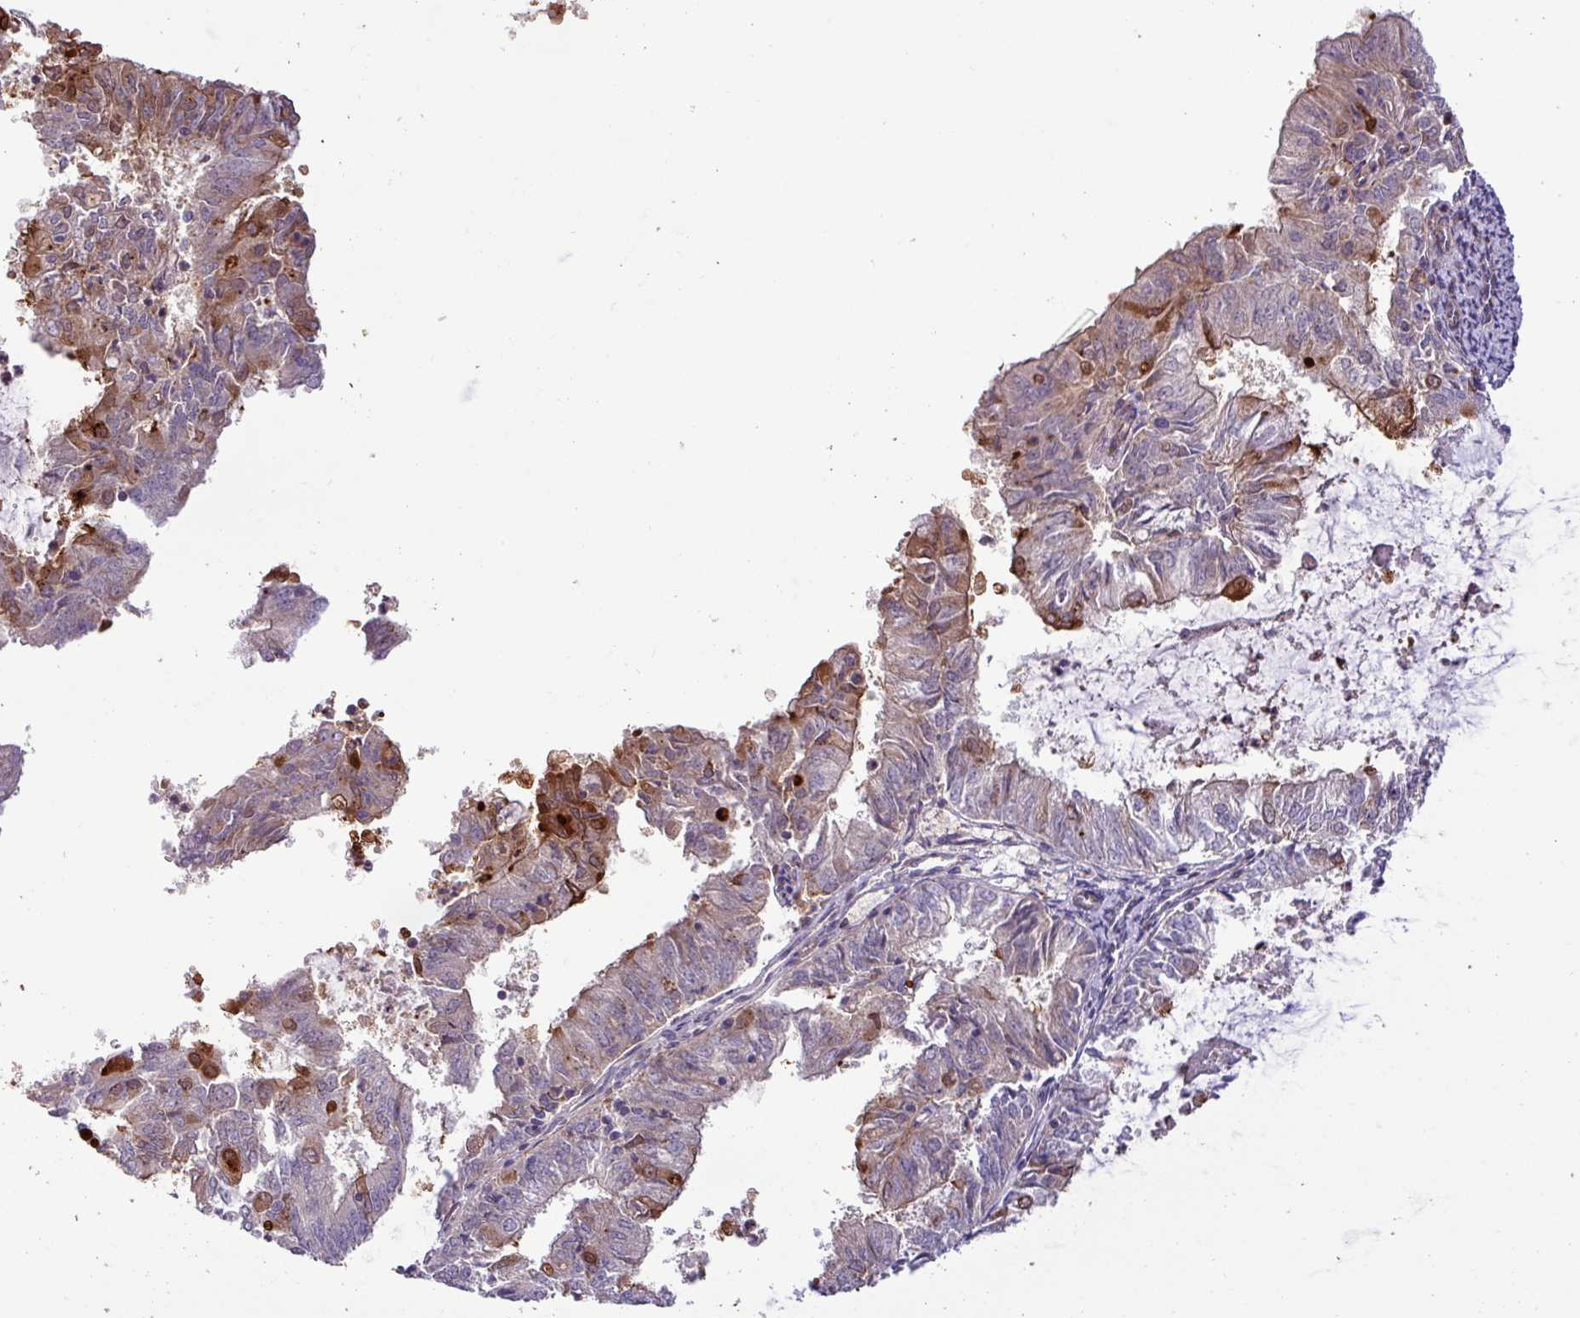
{"staining": {"intensity": "moderate", "quantity": "<25%", "location": "cytoplasmic/membranous,nuclear"}, "tissue": "endometrial cancer", "cell_type": "Tumor cells", "image_type": "cancer", "snomed": [{"axis": "morphology", "description": "Adenocarcinoma, NOS"}, {"axis": "topography", "description": "Endometrium"}], "caption": "A brown stain labels moderate cytoplasmic/membranous and nuclear staining of a protein in human endometrial cancer (adenocarcinoma) tumor cells. (DAB (3,3'-diaminobenzidine) = brown stain, brightfield microscopy at high magnification).", "gene": "CNTRL", "patient": {"sex": "female", "age": 57}}